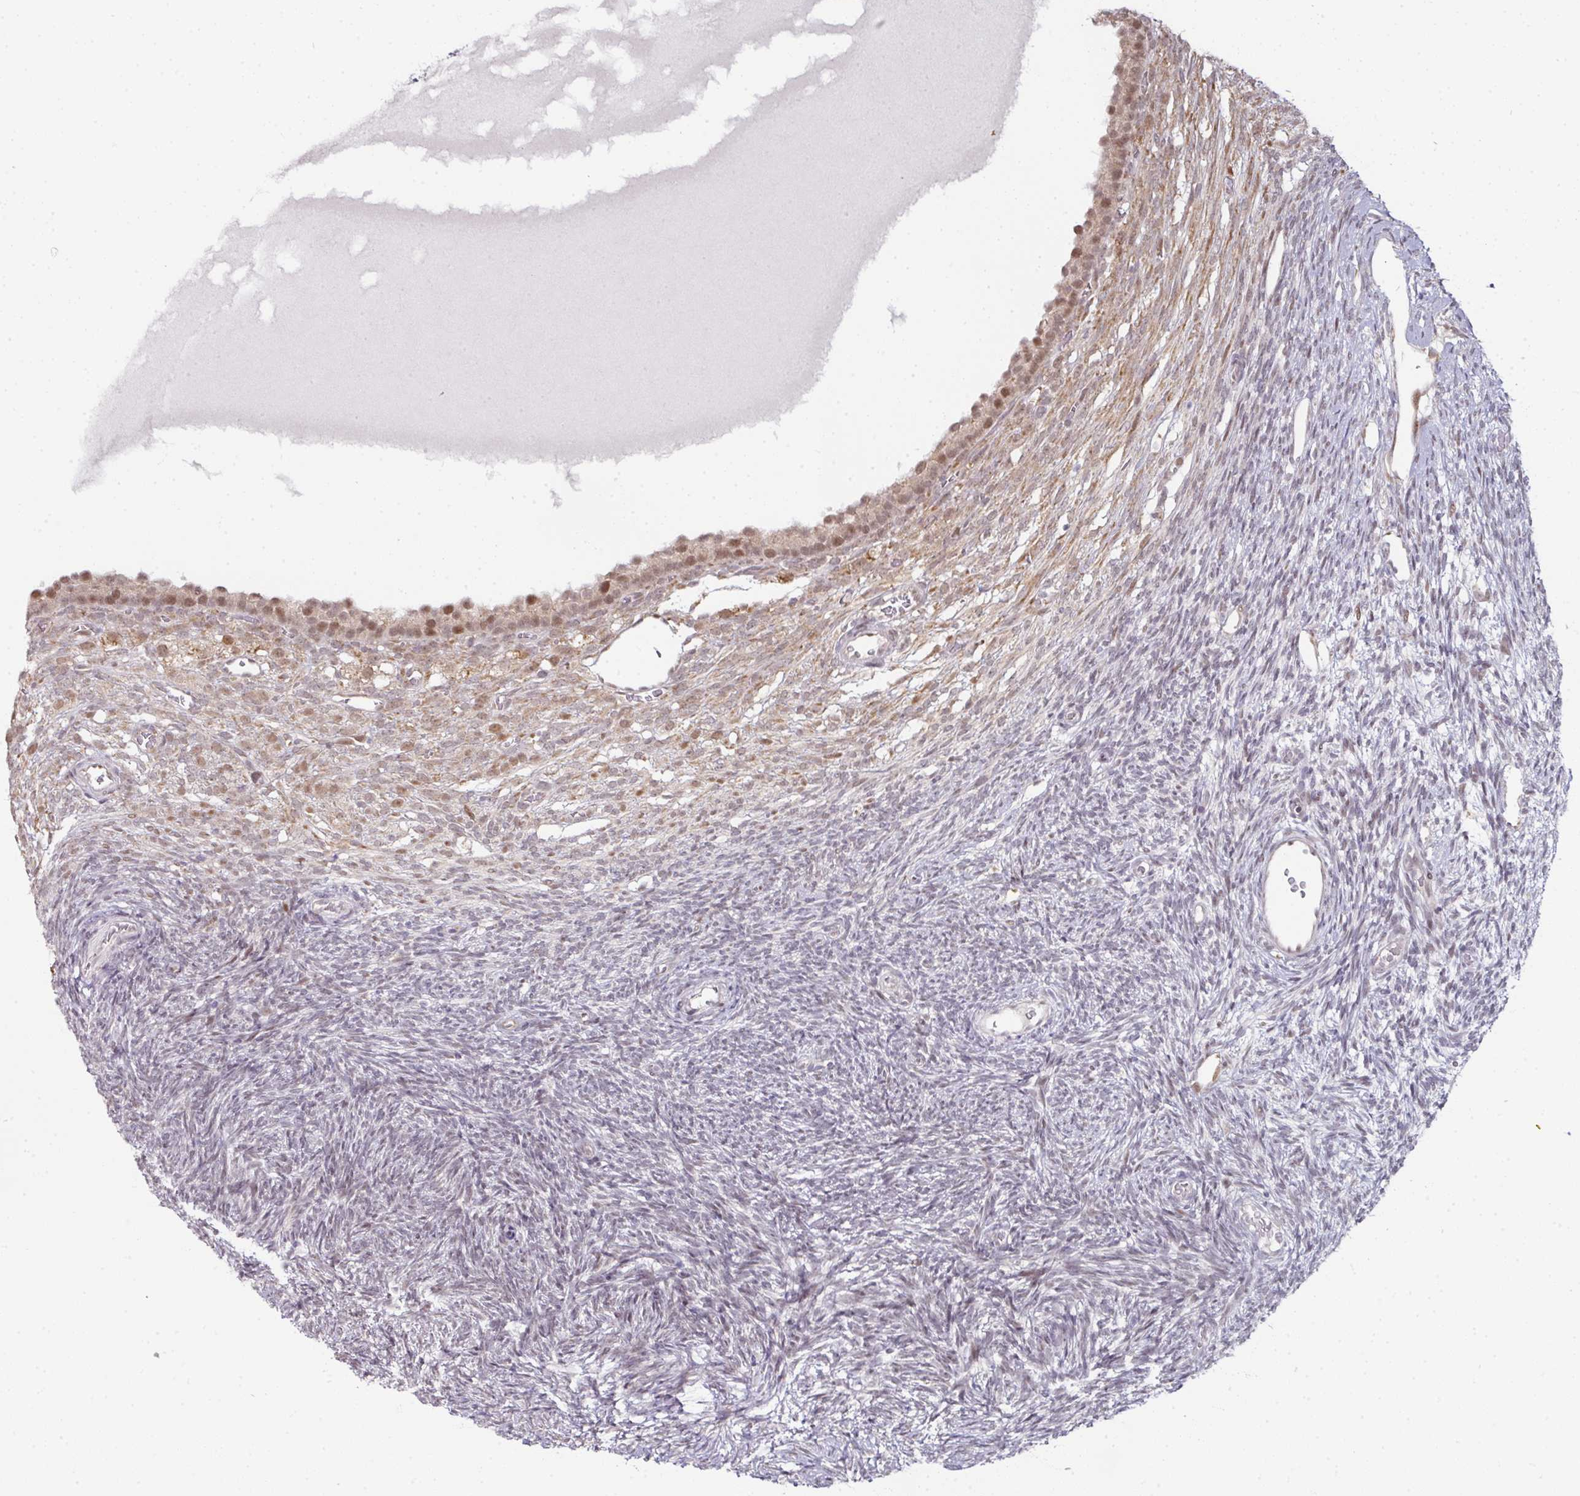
{"staining": {"intensity": "negative", "quantity": "none", "location": "none"}, "tissue": "ovary", "cell_type": "Ovarian stroma cells", "image_type": "normal", "snomed": [{"axis": "morphology", "description": "Normal tissue, NOS"}, {"axis": "topography", "description": "Ovary"}], "caption": "Immunohistochemistry micrograph of normal ovary: ovary stained with DAB demonstrates no significant protein positivity in ovarian stroma cells.", "gene": "APOLD1", "patient": {"sex": "female", "age": 39}}